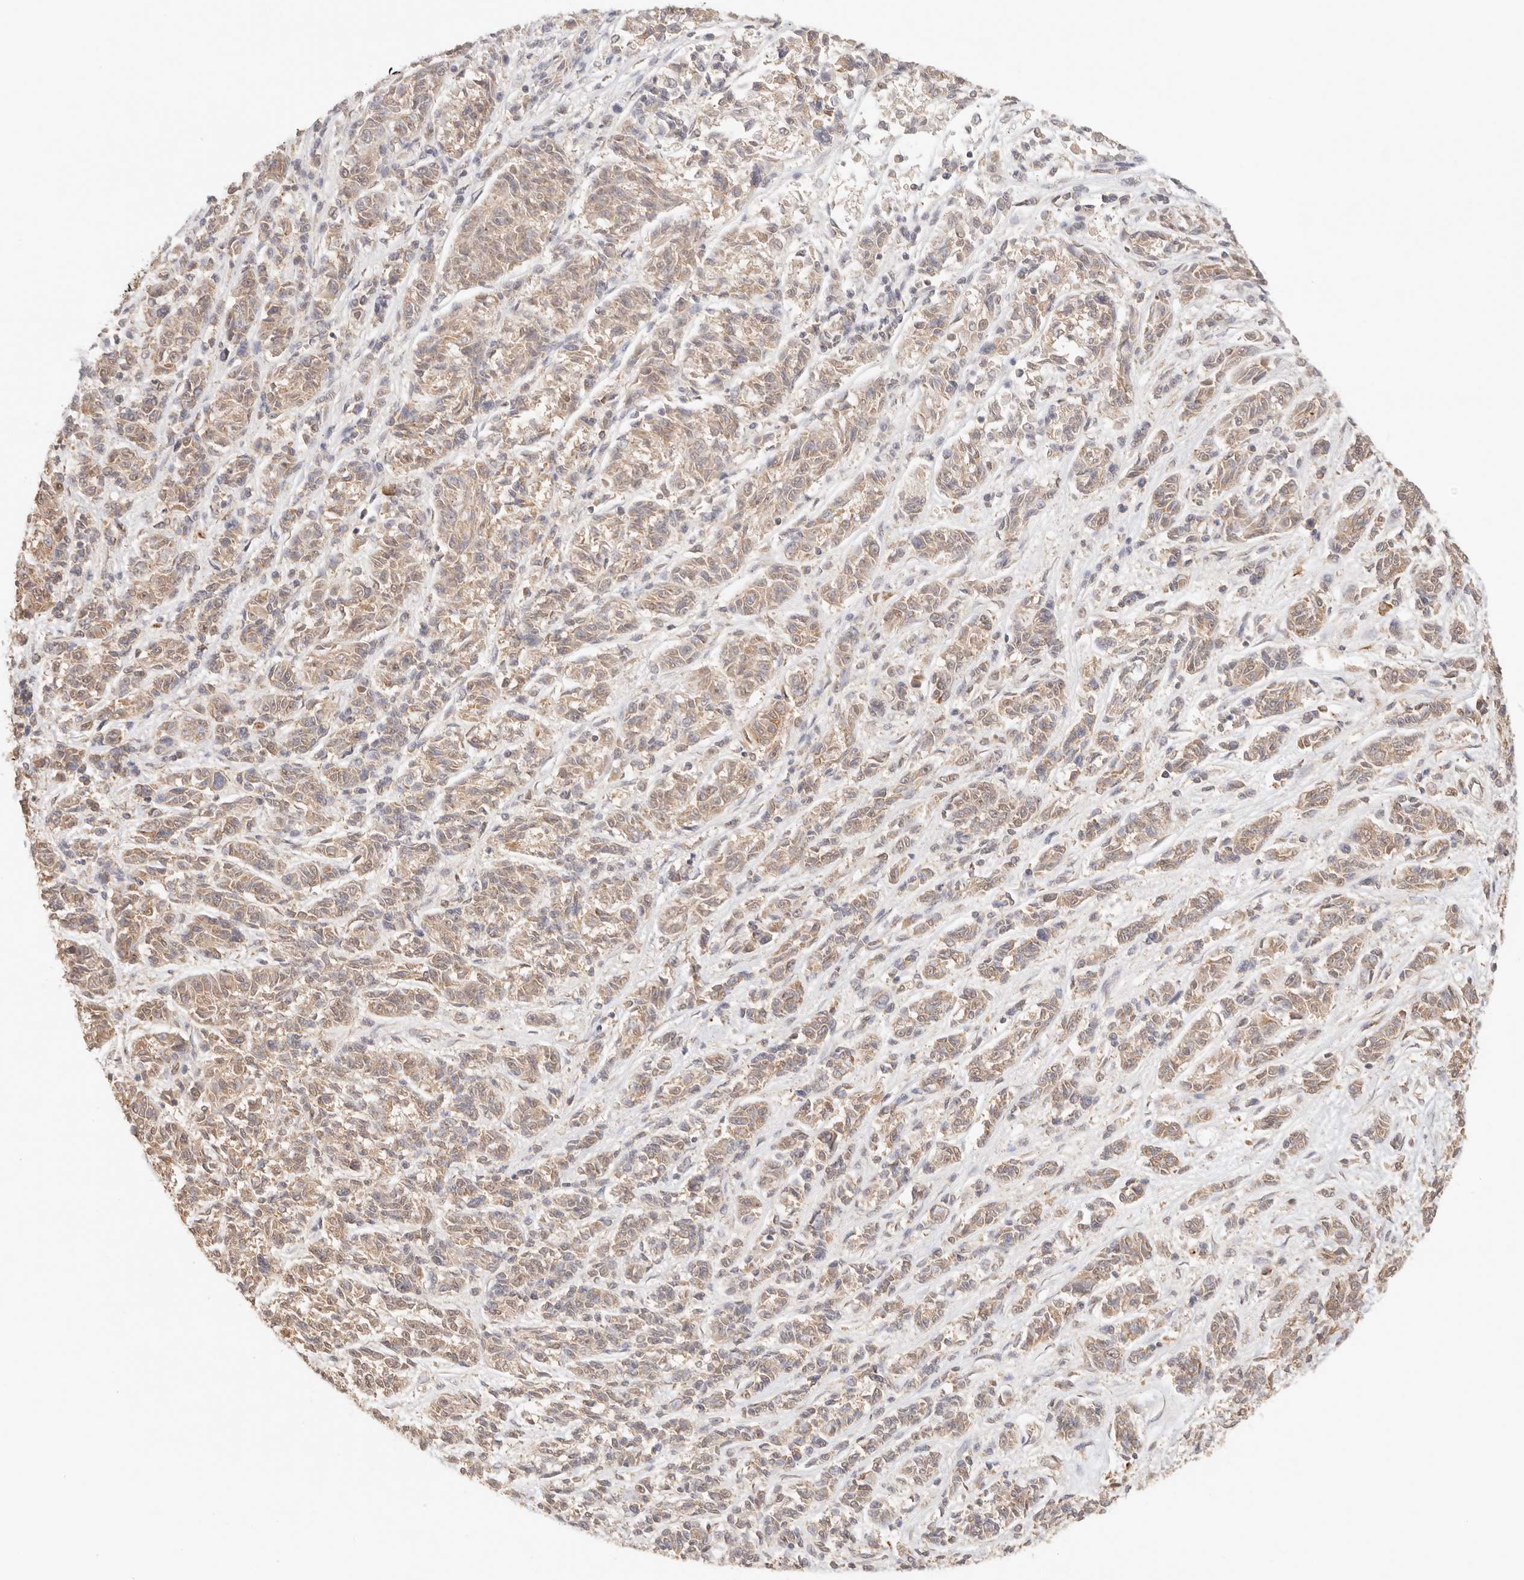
{"staining": {"intensity": "weak", "quantity": ">75%", "location": "cytoplasmic/membranous"}, "tissue": "melanoma", "cell_type": "Tumor cells", "image_type": "cancer", "snomed": [{"axis": "morphology", "description": "Malignant melanoma, NOS"}, {"axis": "topography", "description": "Skin"}], "caption": "Immunohistochemical staining of human melanoma shows weak cytoplasmic/membranous protein staining in approximately >75% of tumor cells.", "gene": "IL1R2", "patient": {"sex": "male", "age": 53}}